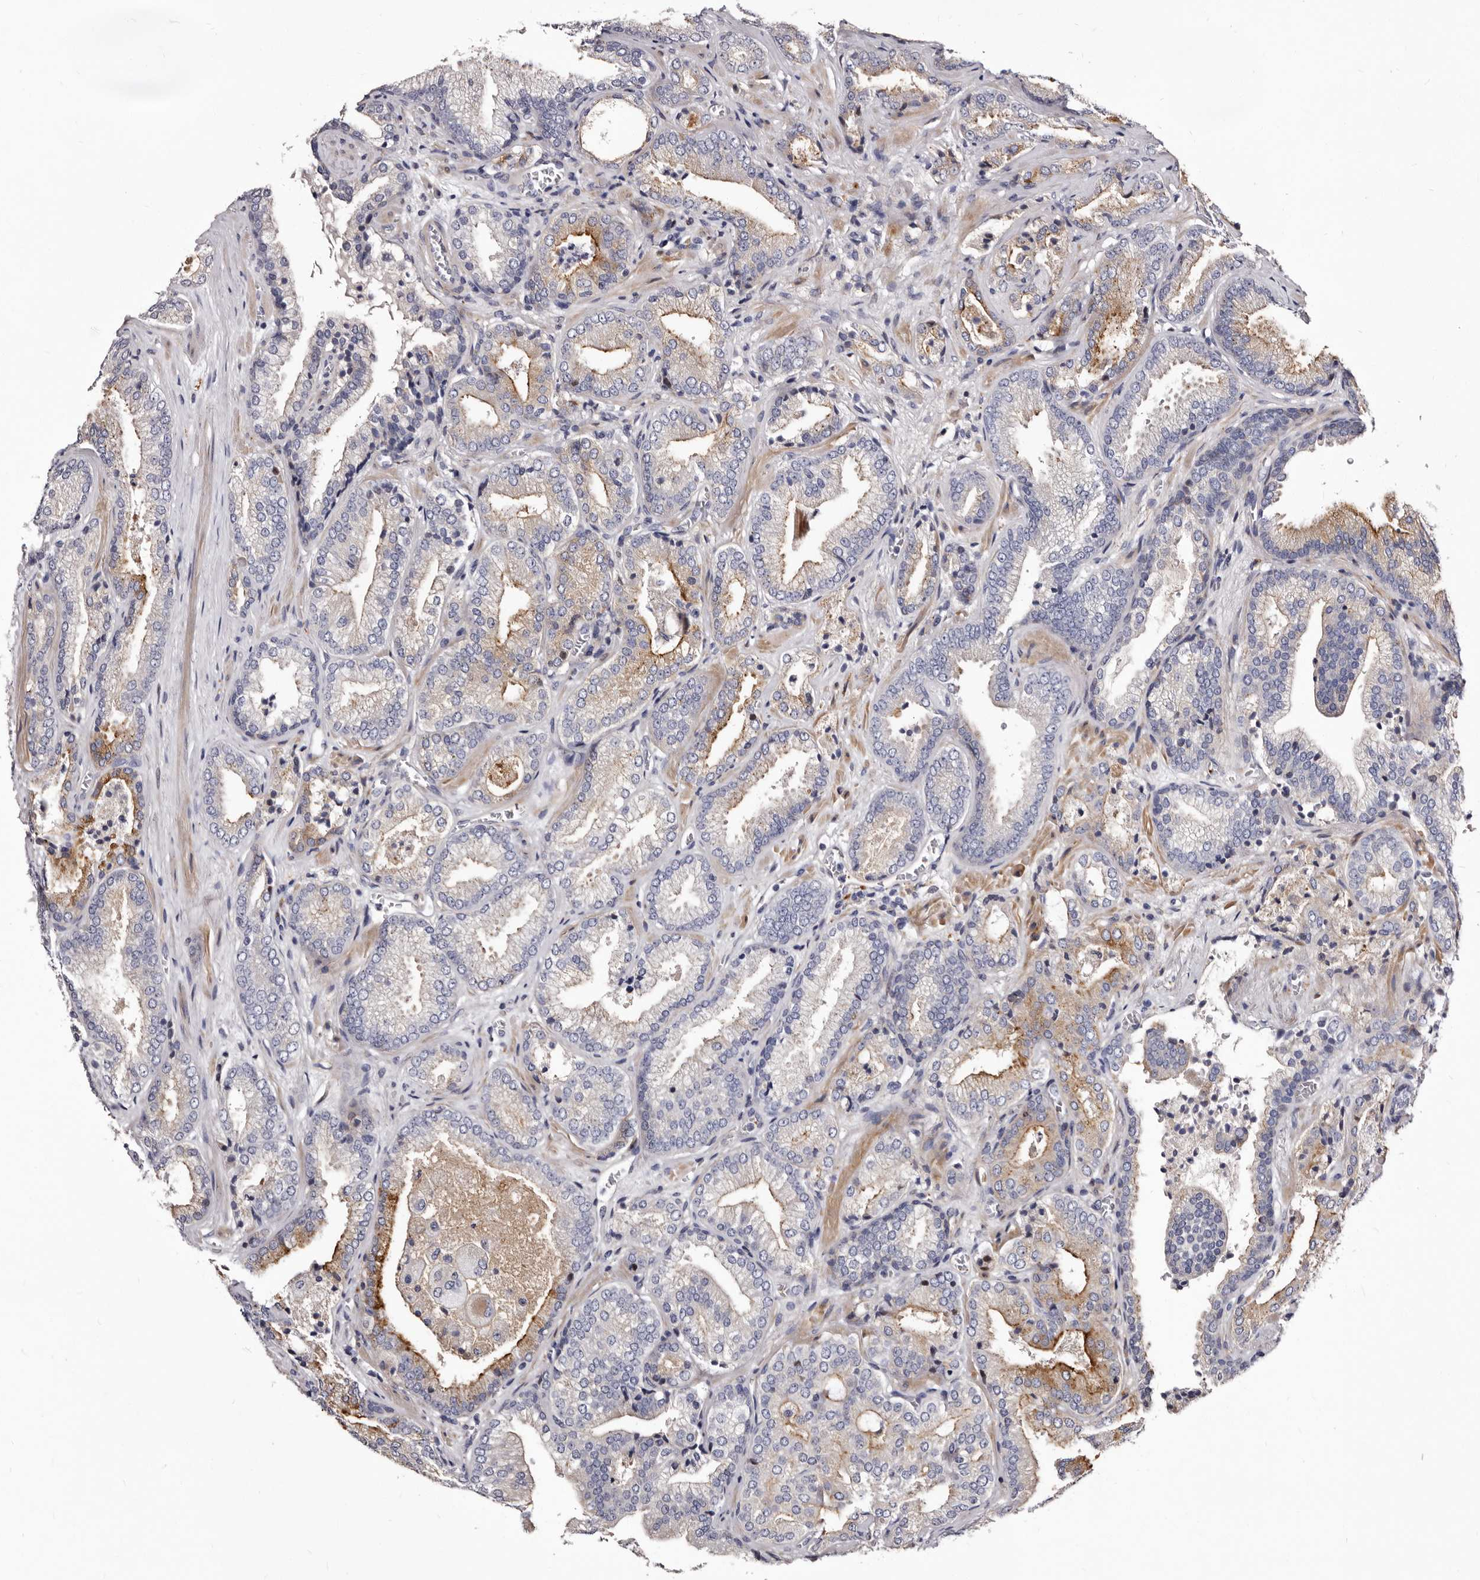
{"staining": {"intensity": "moderate", "quantity": "<25%", "location": "cytoplasmic/membranous"}, "tissue": "prostate cancer", "cell_type": "Tumor cells", "image_type": "cancer", "snomed": [{"axis": "morphology", "description": "Adenocarcinoma, Low grade"}, {"axis": "topography", "description": "Prostate"}], "caption": "Protein expression analysis of human prostate cancer (adenocarcinoma (low-grade)) reveals moderate cytoplasmic/membranous positivity in approximately <25% of tumor cells.", "gene": "AUNIP", "patient": {"sex": "male", "age": 62}}